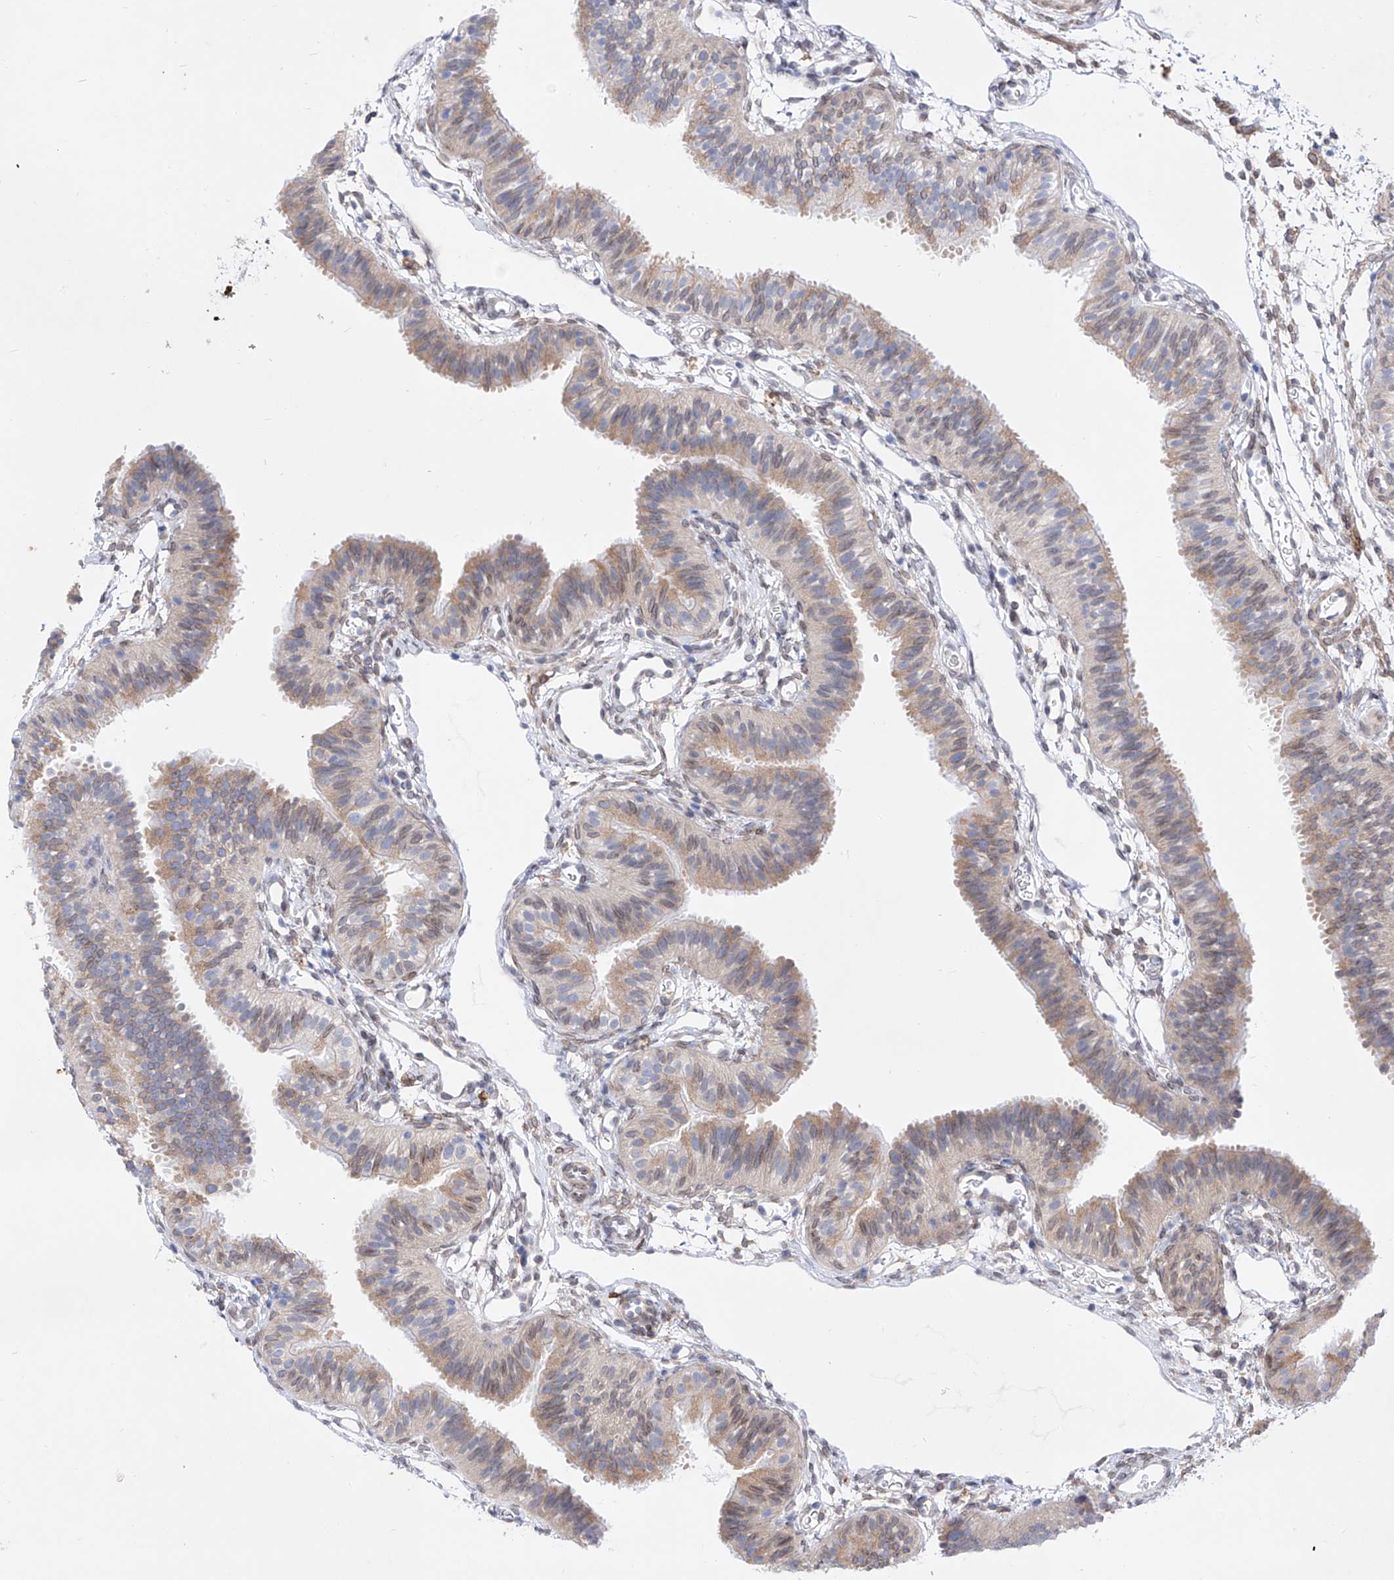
{"staining": {"intensity": "weak", "quantity": "25%-75%", "location": "cytoplasmic/membranous,nuclear"}, "tissue": "fallopian tube", "cell_type": "Glandular cells", "image_type": "normal", "snomed": [{"axis": "morphology", "description": "Normal tissue, NOS"}, {"axis": "topography", "description": "Fallopian tube"}], "caption": "Benign fallopian tube displays weak cytoplasmic/membranous,nuclear positivity in approximately 25%-75% of glandular cells, visualized by immunohistochemistry.", "gene": "LCLAT1", "patient": {"sex": "female", "age": 35}}